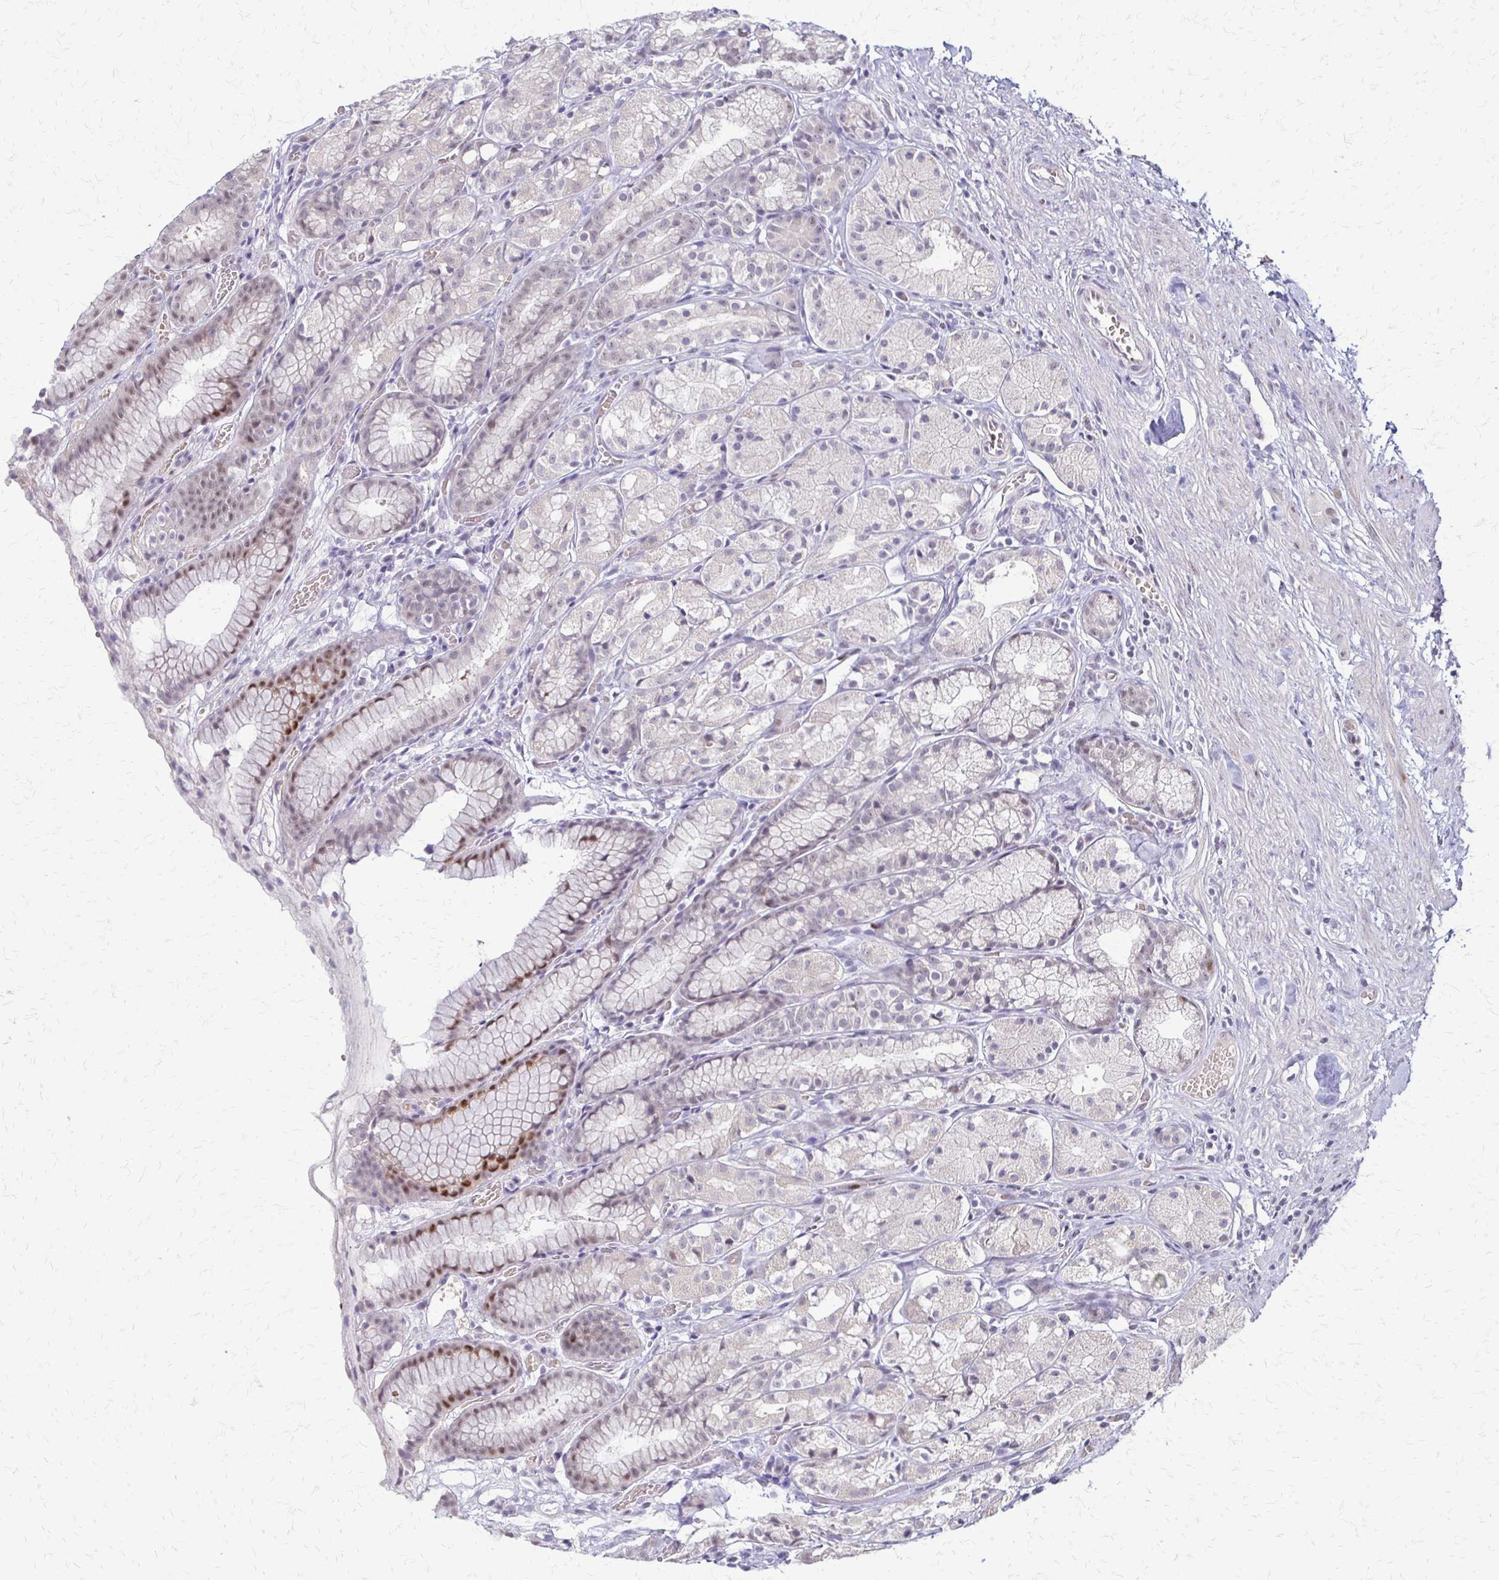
{"staining": {"intensity": "moderate", "quantity": "<25%", "location": "nuclear"}, "tissue": "stomach", "cell_type": "Glandular cells", "image_type": "normal", "snomed": [{"axis": "morphology", "description": "Normal tissue, NOS"}, {"axis": "topography", "description": "Stomach"}], "caption": "DAB (3,3'-diaminobenzidine) immunohistochemical staining of normal human stomach displays moderate nuclear protein expression in approximately <25% of glandular cells.", "gene": "TRIR", "patient": {"sex": "male", "age": 70}}